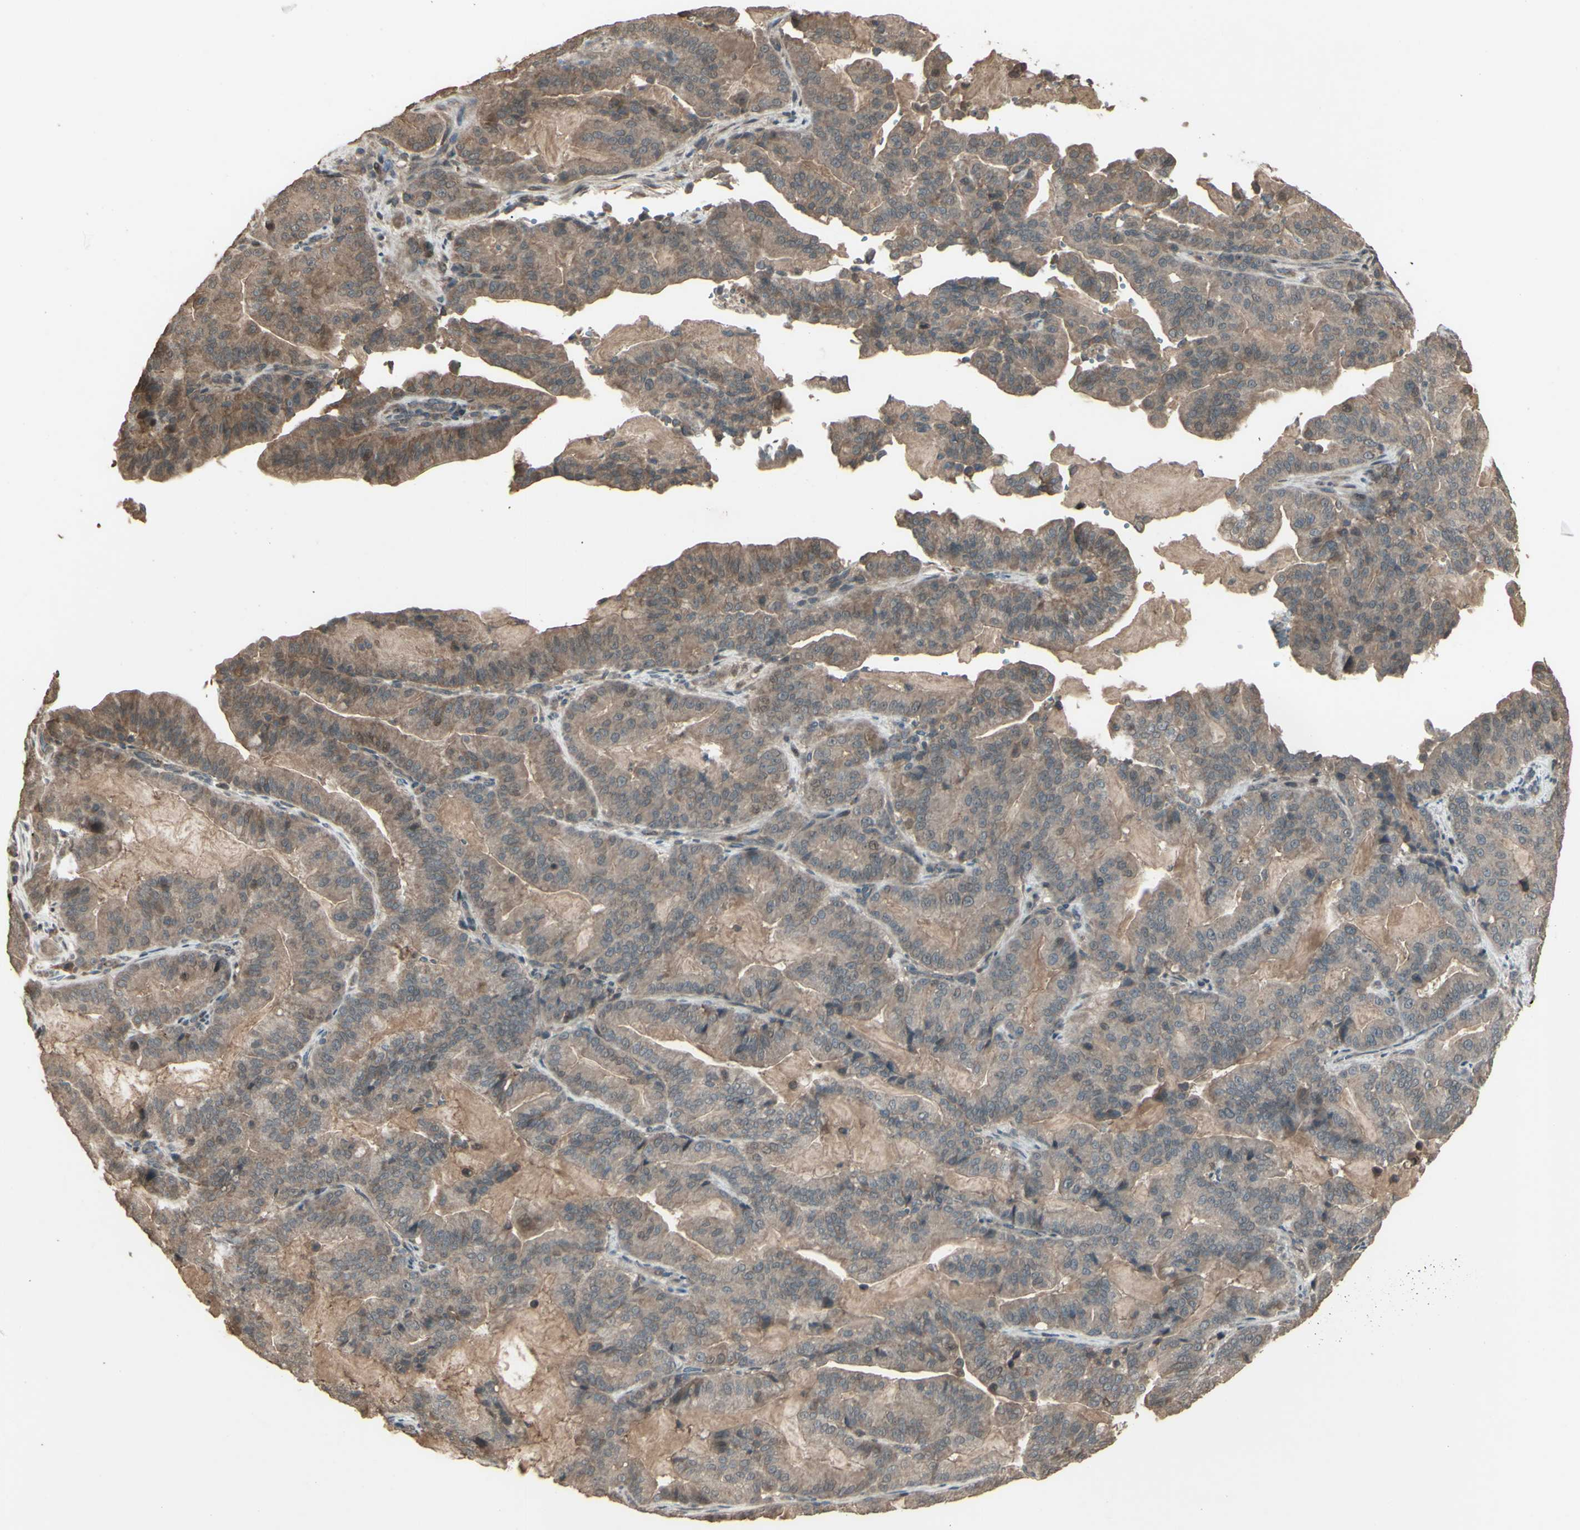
{"staining": {"intensity": "weak", "quantity": ">75%", "location": "cytoplasmic/membranous"}, "tissue": "pancreatic cancer", "cell_type": "Tumor cells", "image_type": "cancer", "snomed": [{"axis": "morphology", "description": "Adenocarcinoma, NOS"}, {"axis": "topography", "description": "Pancreas"}], "caption": "Human pancreatic cancer stained with a protein marker demonstrates weak staining in tumor cells.", "gene": "GNAS", "patient": {"sex": "male", "age": 63}}